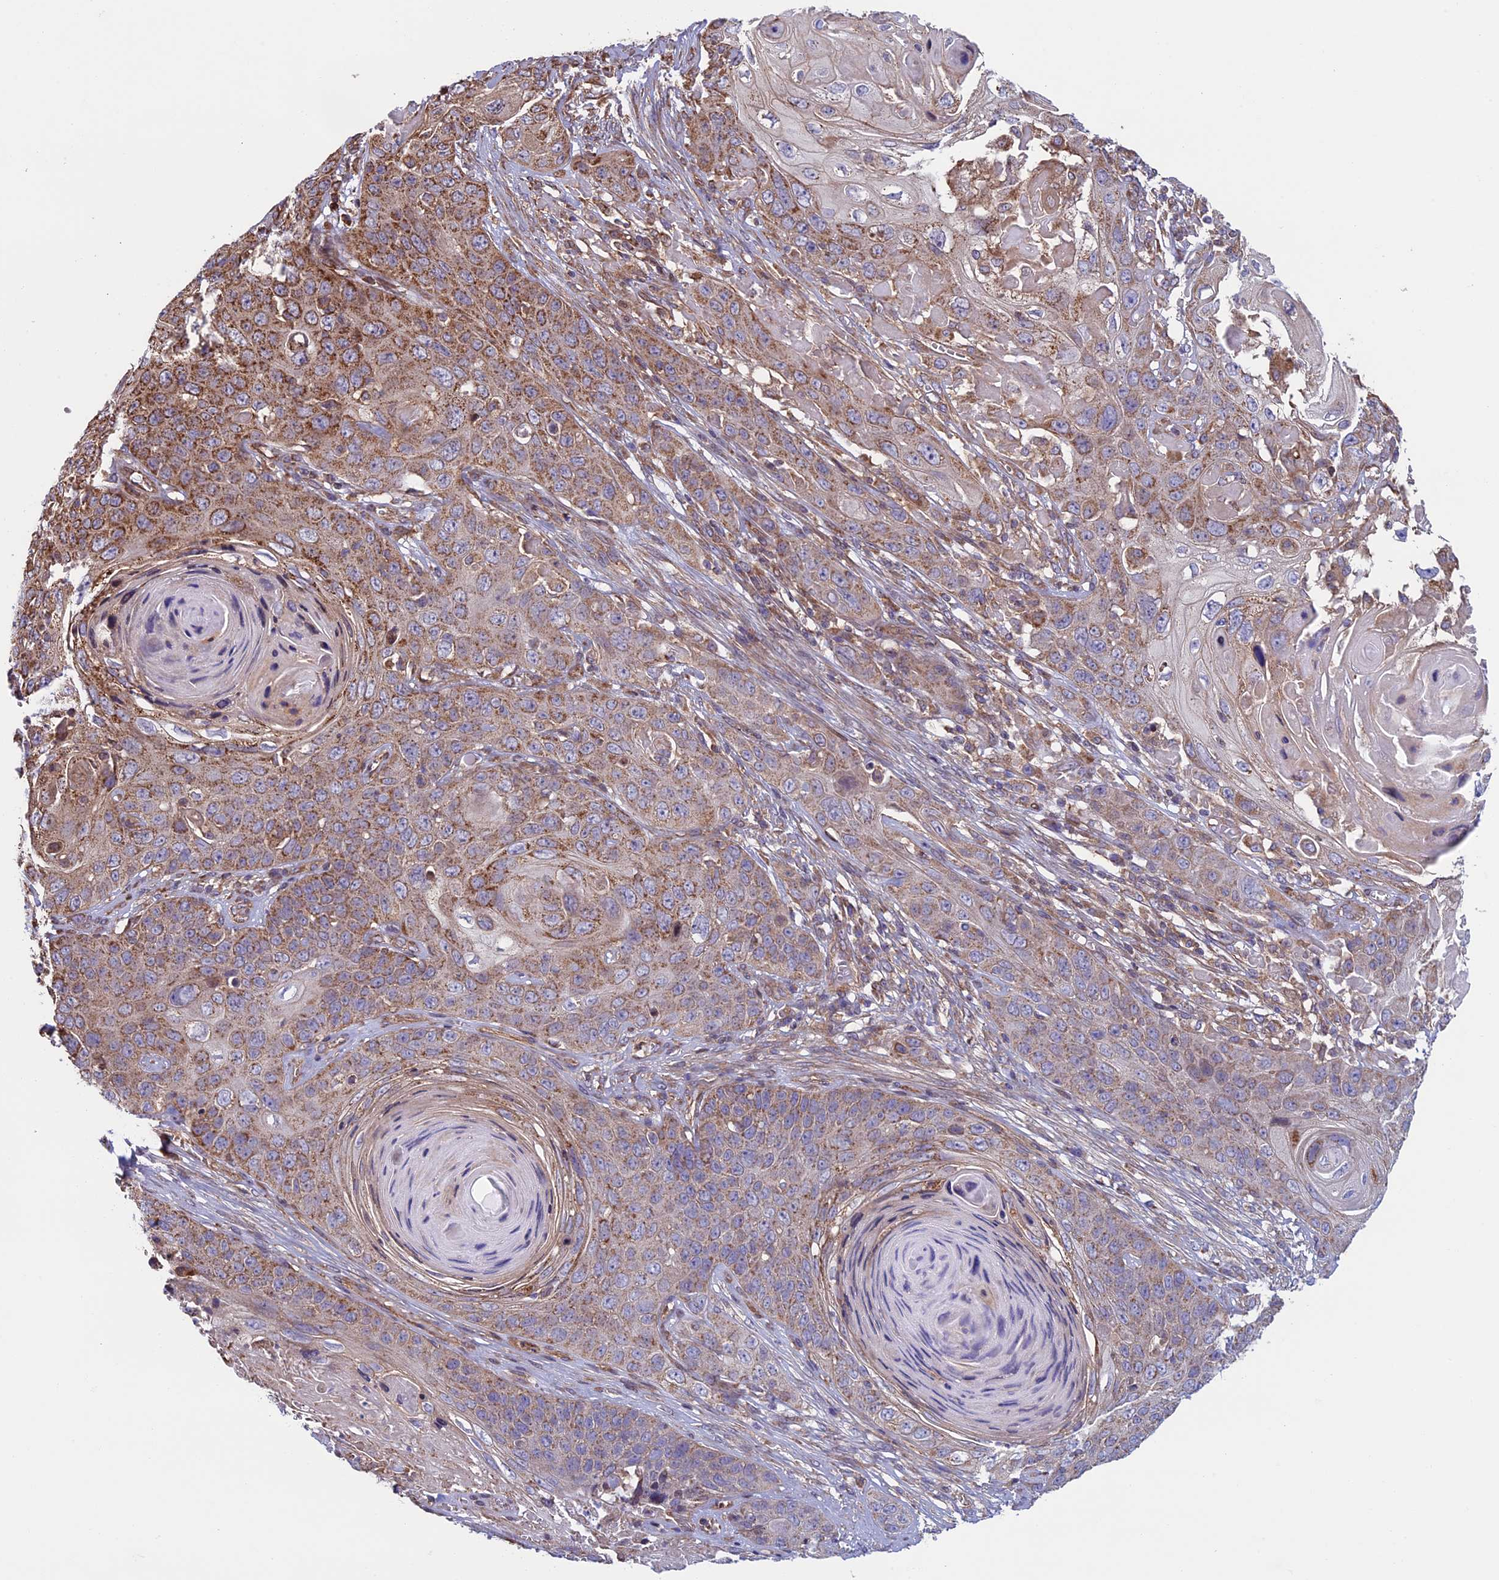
{"staining": {"intensity": "moderate", "quantity": ">75%", "location": "cytoplasmic/membranous"}, "tissue": "skin cancer", "cell_type": "Tumor cells", "image_type": "cancer", "snomed": [{"axis": "morphology", "description": "Squamous cell carcinoma, NOS"}, {"axis": "topography", "description": "Skin"}], "caption": "Skin squamous cell carcinoma was stained to show a protein in brown. There is medium levels of moderate cytoplasmic/membranous staining in approximately >75% of tumor cells. The staining was performed using DAB, with brown indicating positive protein expression. Nuclei are stained blue with hematoxylin.", "gene": "CCDC8", "patient": {"sex": "male", "age": 55}}